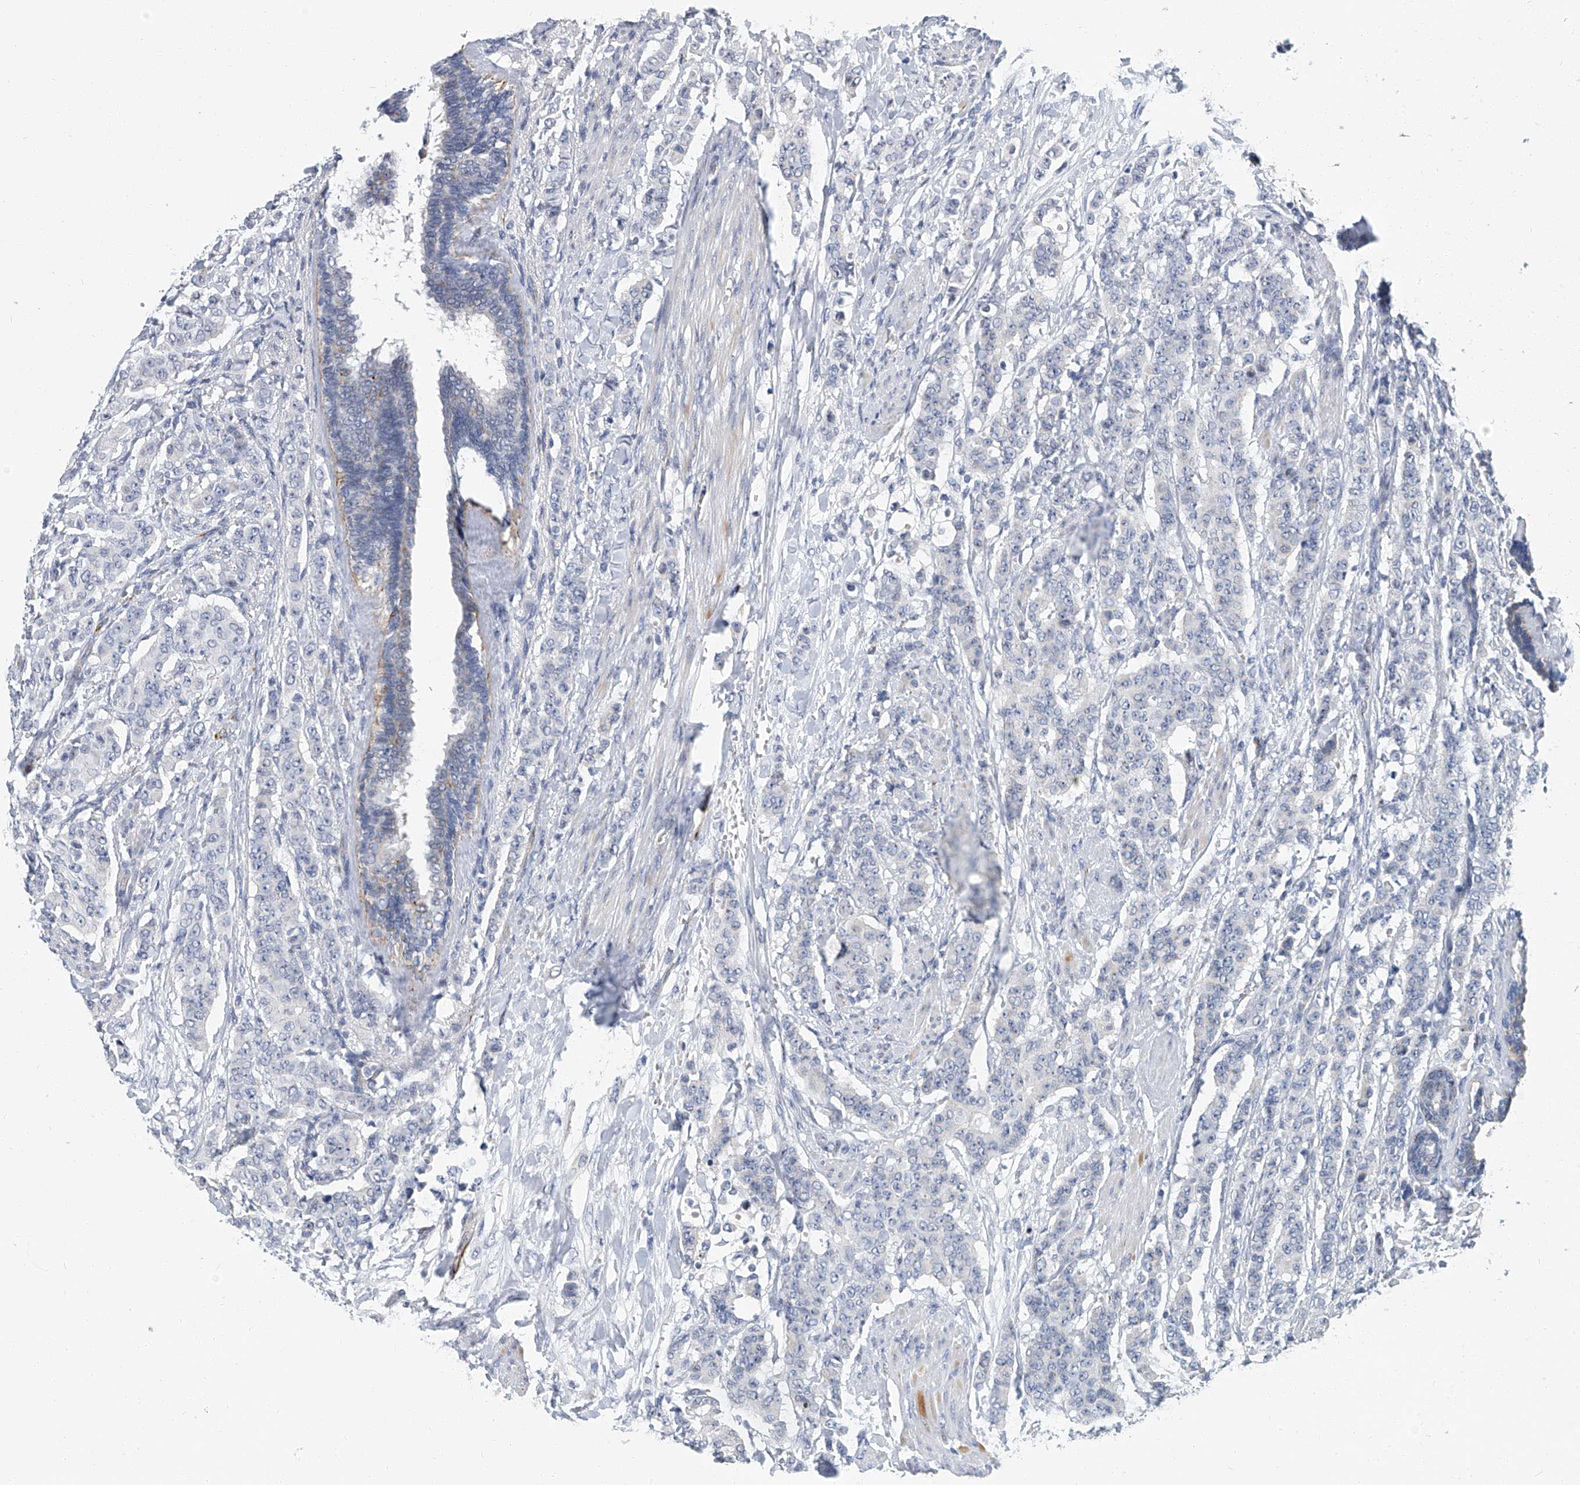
{"staining": {"intensity": "negative", "quantity": "none", "location": "none"}, "tissue": "breast cancer", "cell_type": "Tumor cells", "image_type": "cancer", "snomed": [{"axis": "morphology", "description": "Duct carcinoma"}, {"axis": "topography", "description": "Breast"}], "caption": "Breast cancer was stained to show a protein in brown. There is no significant expression in tumor cells.", "gene": "KIRREL1", "patient": {"sex": "female", "age": 40}}